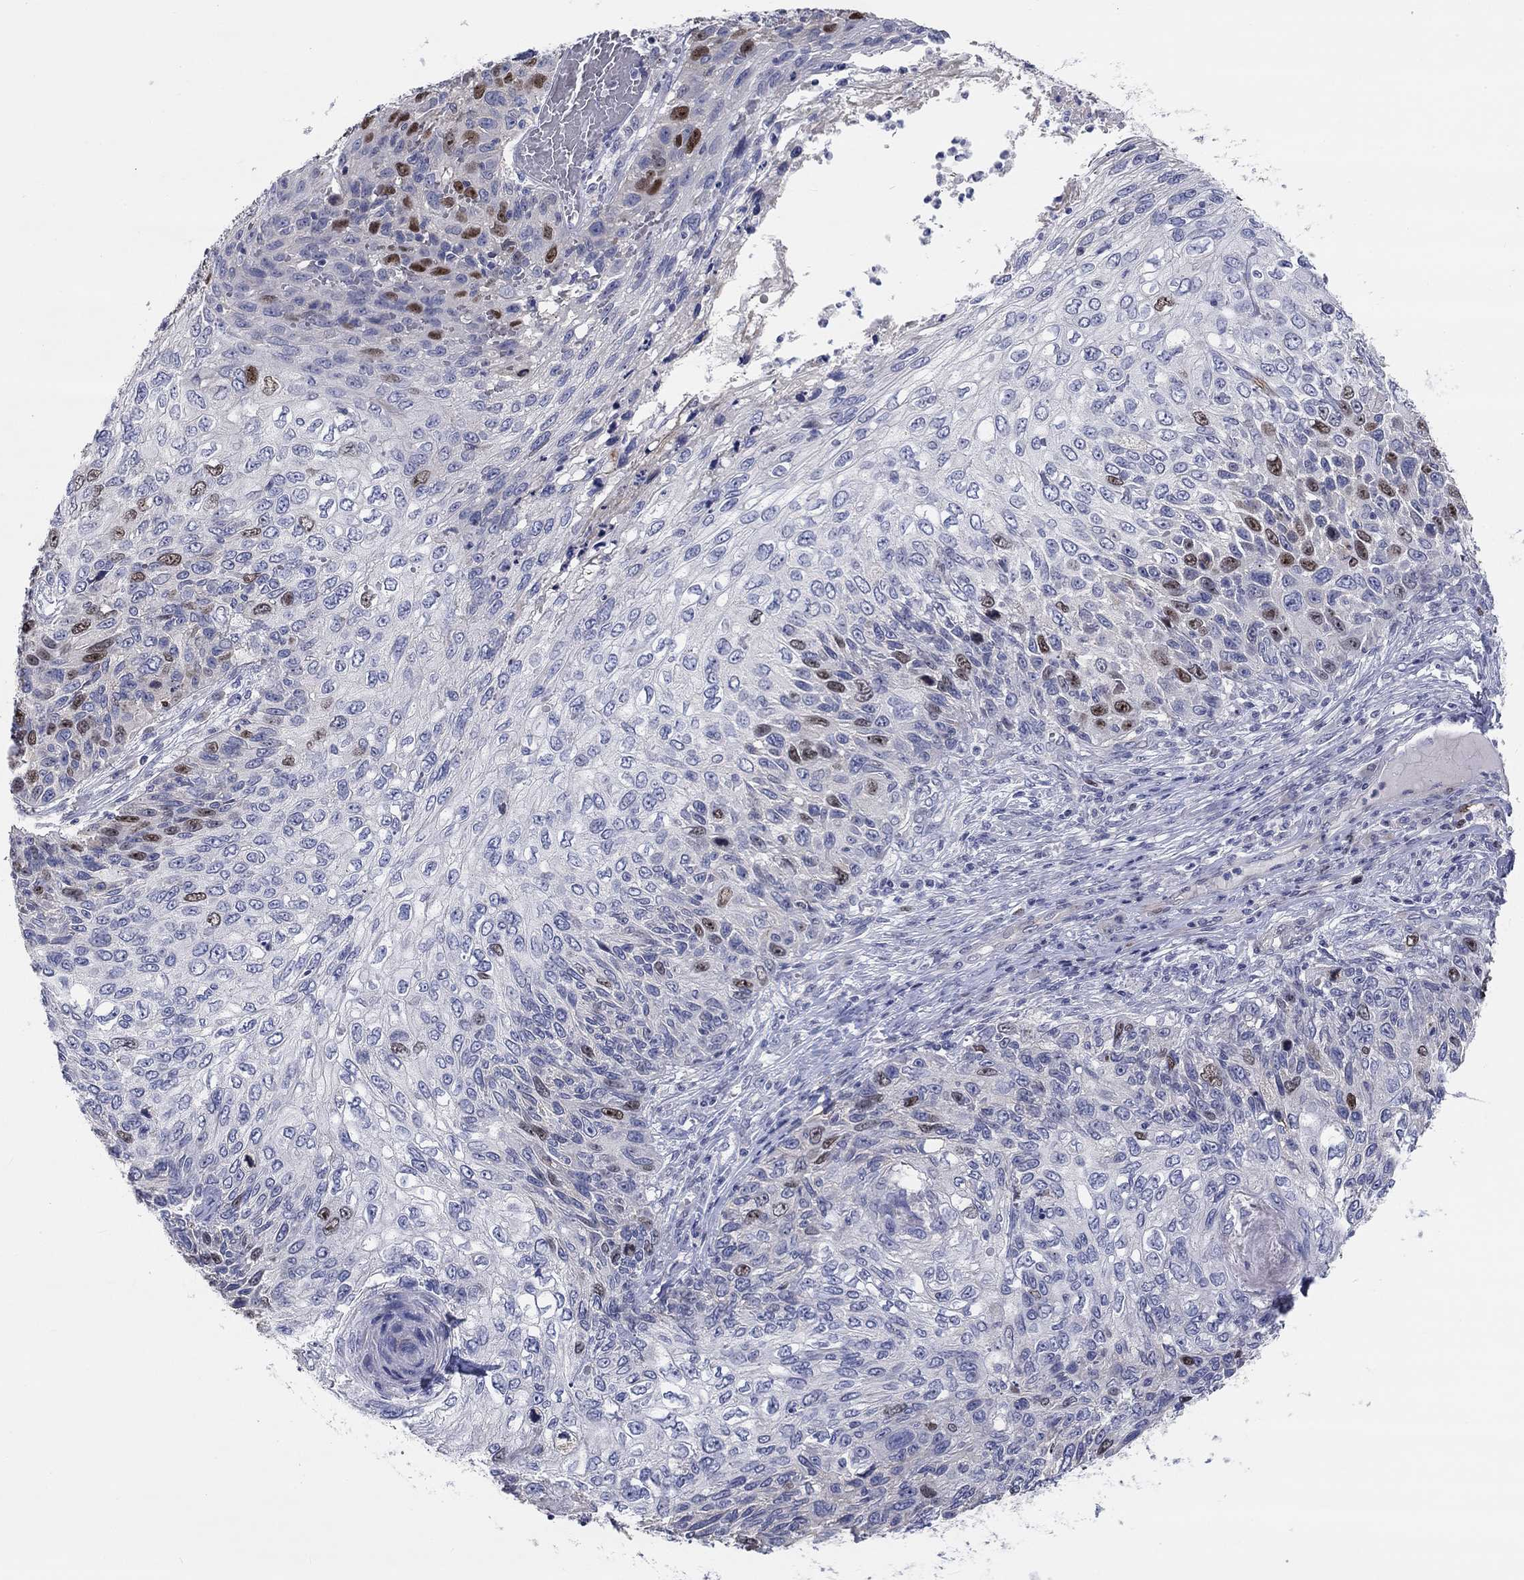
{"staining": {"intensity": "moderate", "quantity": "<25%", "location": "nuclear"}, "tissue": "skin cancer", "cell_type": "Tumor cells", "image_type": "cancer", "snomed": [{"axis": "morphology", "description": "Squamous cell carcinoma, NOS"}, {"axis": "topography", "description": "Skin"}], "caption": "Tumor cells demonstrate low levels of moderate nuclear staining in about <25% of cells in human skin squamous cell carcinoma.", "gene": "PRC1", "patient": {"sex": "male", "age": 92}}